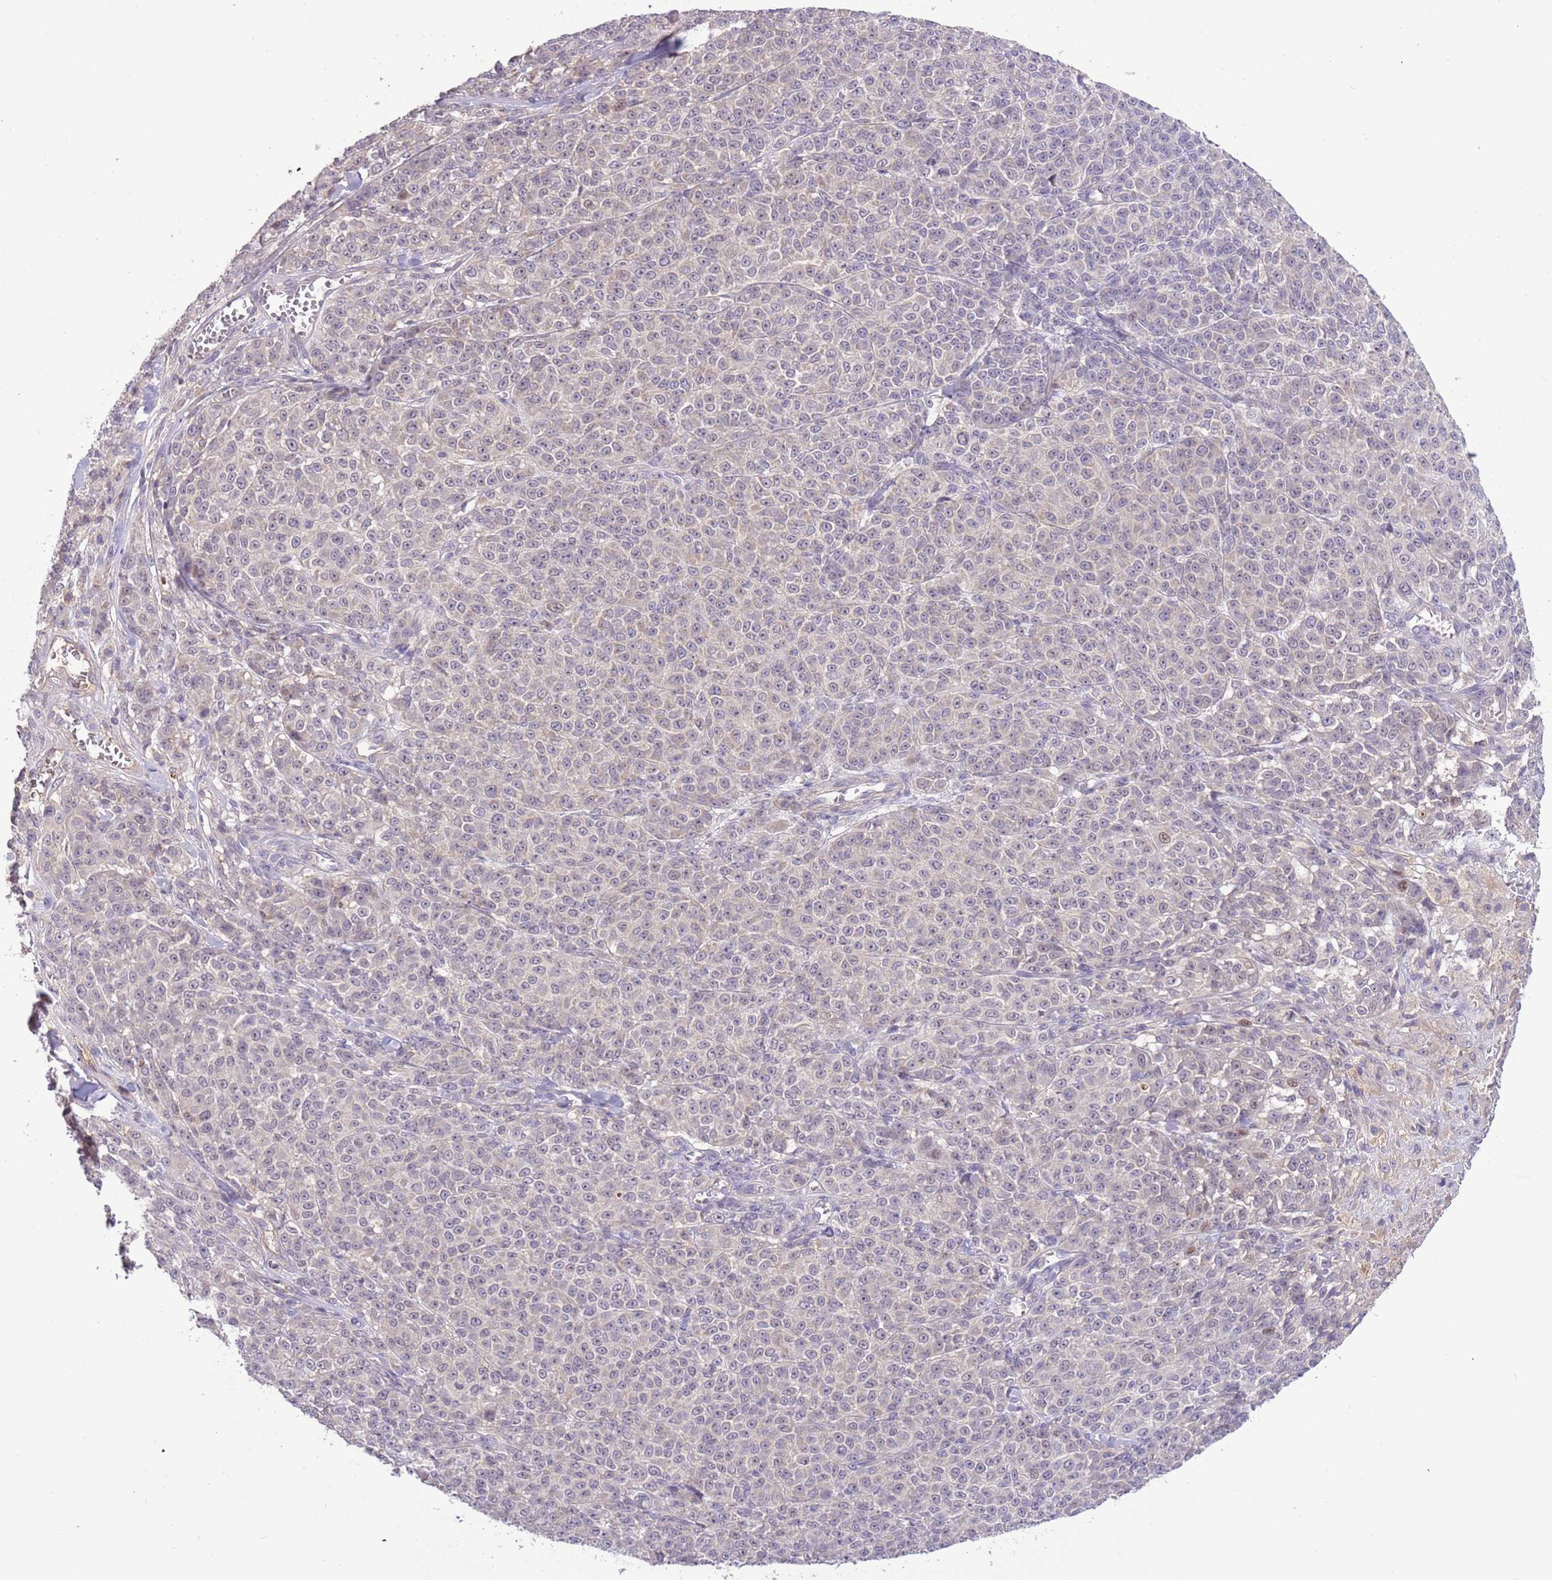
{"staining": {"intensity": "negative", "quantity": "none", "location": "none"}, "tissue": "melanoma", "cell_type": "Tumor cells", "image_type": "cancer", "snomed": [{"axis": "morphology", "description": "Normal tissue, NOS"}, {"axis": "morphology", "description": "Malignant melanoma, NOS"}, {"axis": "topography", "description": "Skin"}], "caption": "Protein analysis of melanoma shows no significant expression in tumor cells.", "gene": "SHROOM3", "patient": {"sex": "female", "age": 34}}